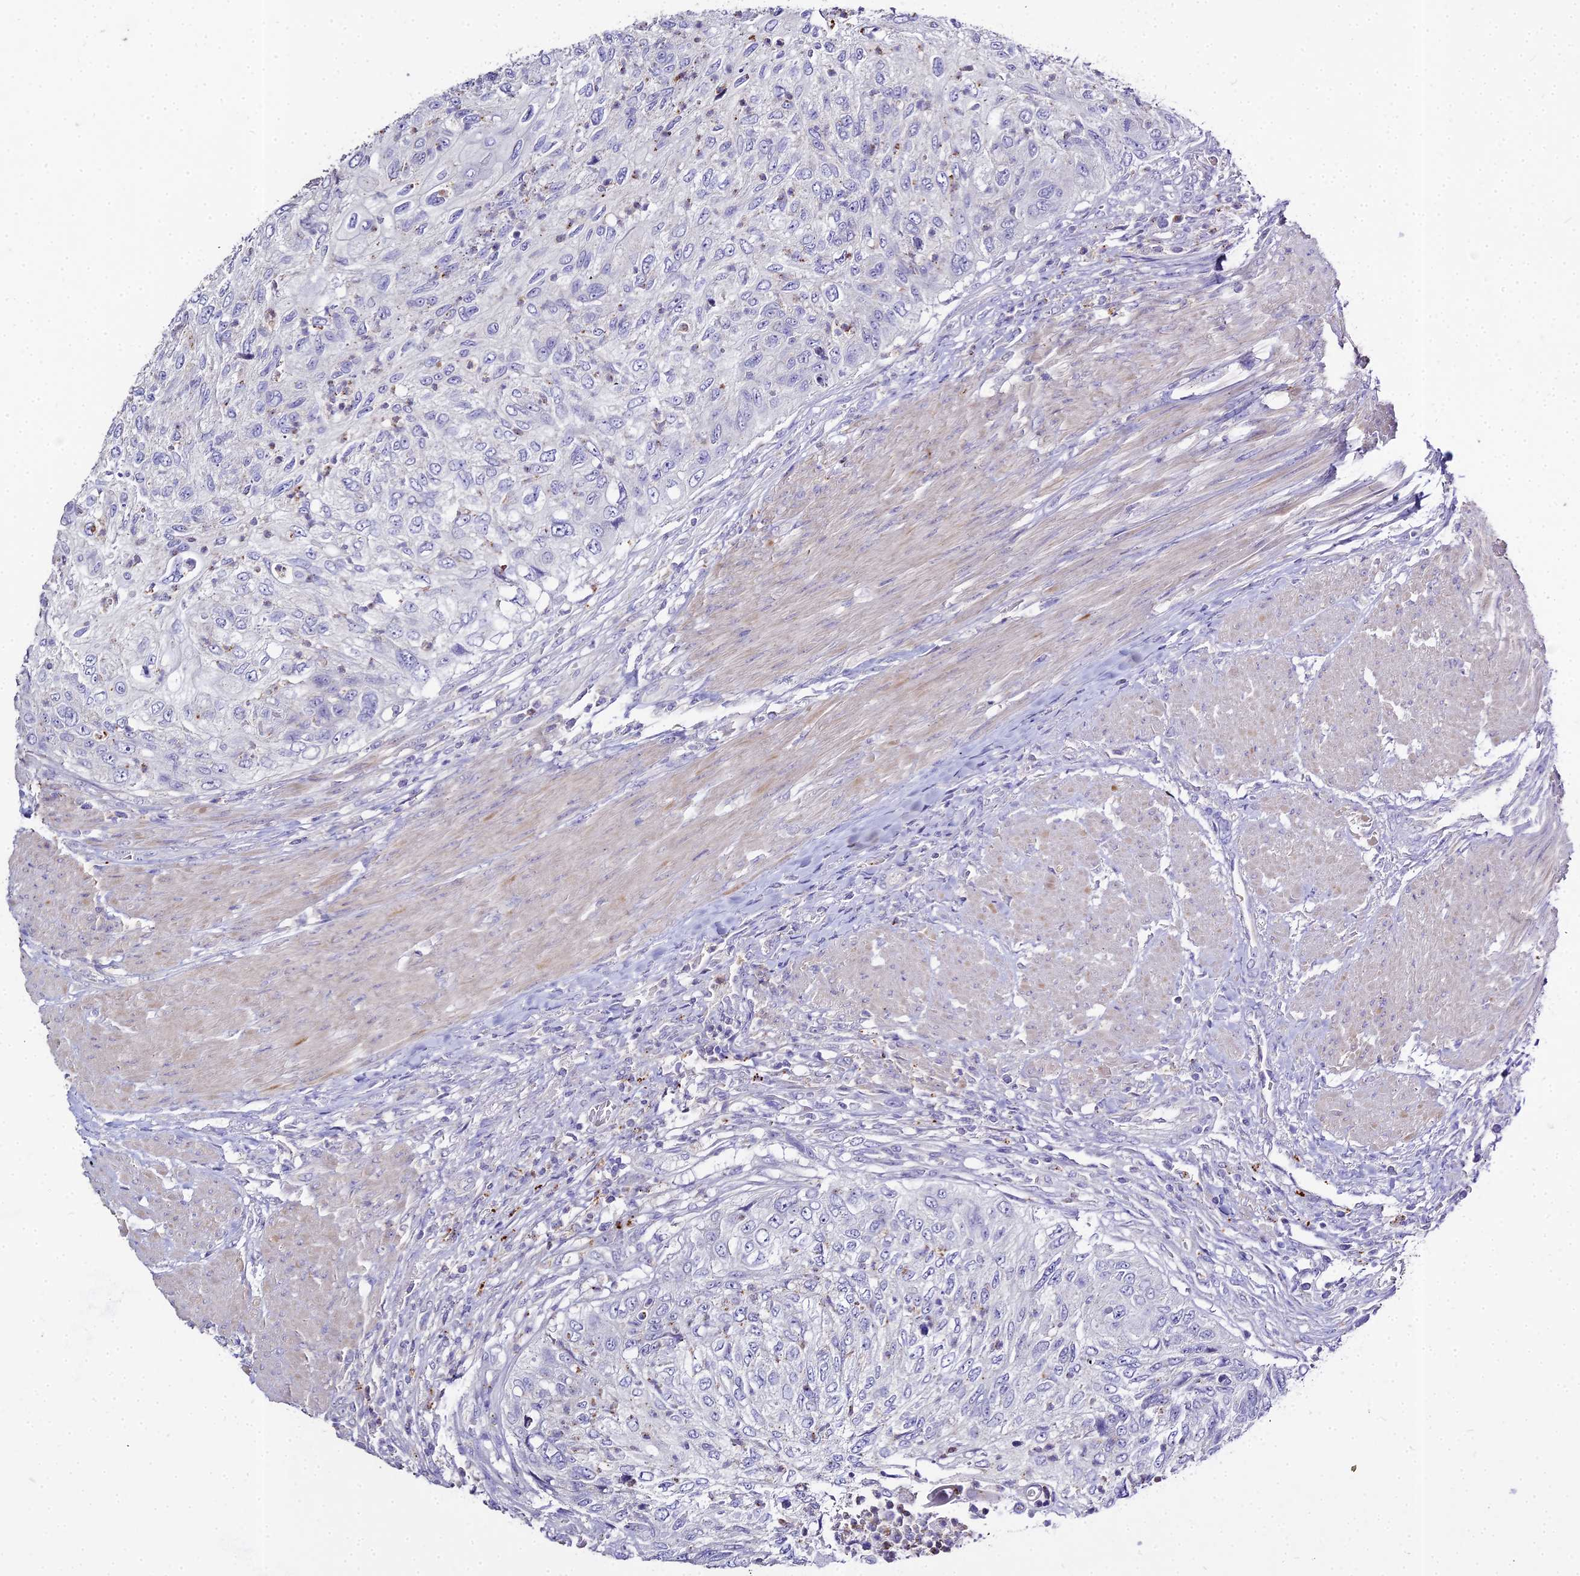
{"staining": {"intensity": "negative", "quantity": "none", "location": "none"}, "tissue": "urothelial cancer", "cell_type": "Tumor cells", "image_type": "cancer", "snomed": [{"axis": "morphology", "description": "Urothelial carcinoma, High grade"}, {"axis": "topography", "description": "Urinary bladder"}], "caption": "Human urothelial cancer stained for a protein using immunohistochemistry exhibits no staining in tumor cells.", "gene": "GLYAT", "patient": {"sex": "female", "age": 60}}